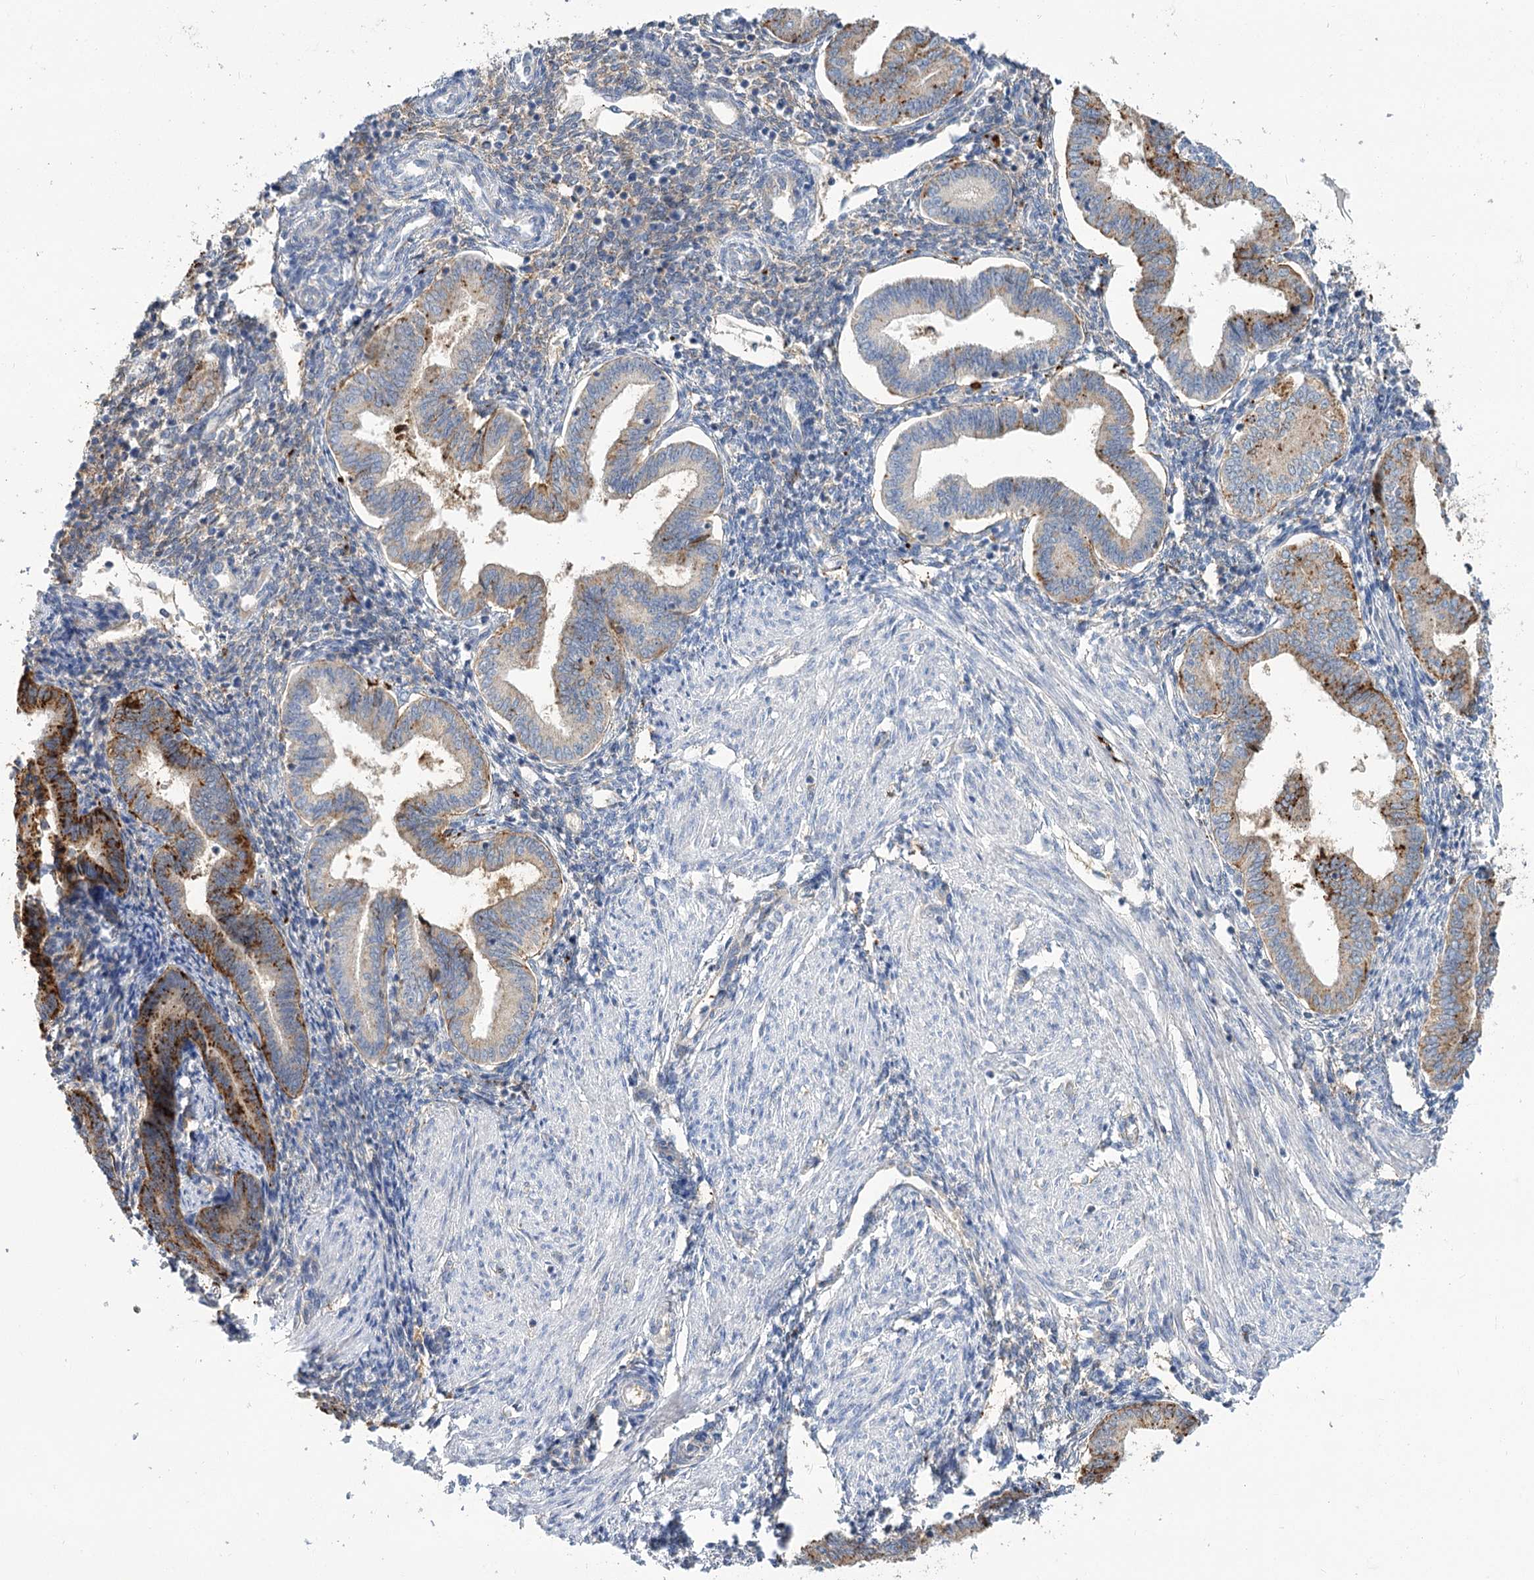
{"staining": {"intensity": "negative", "quantity": "none", "location": "none"}, "tissue": "endometrium", "cell_type": "Cells in endometrial stroma", "image_type": "normal", "snomed": [{"axis": "morphology", "description": "Normal tissue, NOS"}, {"axis": "topography", "description": "Endometrium"}], "caption": "This is a photomicrograph of immunohistochemistry staining of normal endometrium, which shows no positivity in cells in endometrial stroma. (Stains: DAB immunohistochemistry (IHC) with hematoxylin counter stain, Microscopy: brightfield microscopy at high magnification).", "gene": "GUSB", "patient": {"sex": "female", "age": 53}}